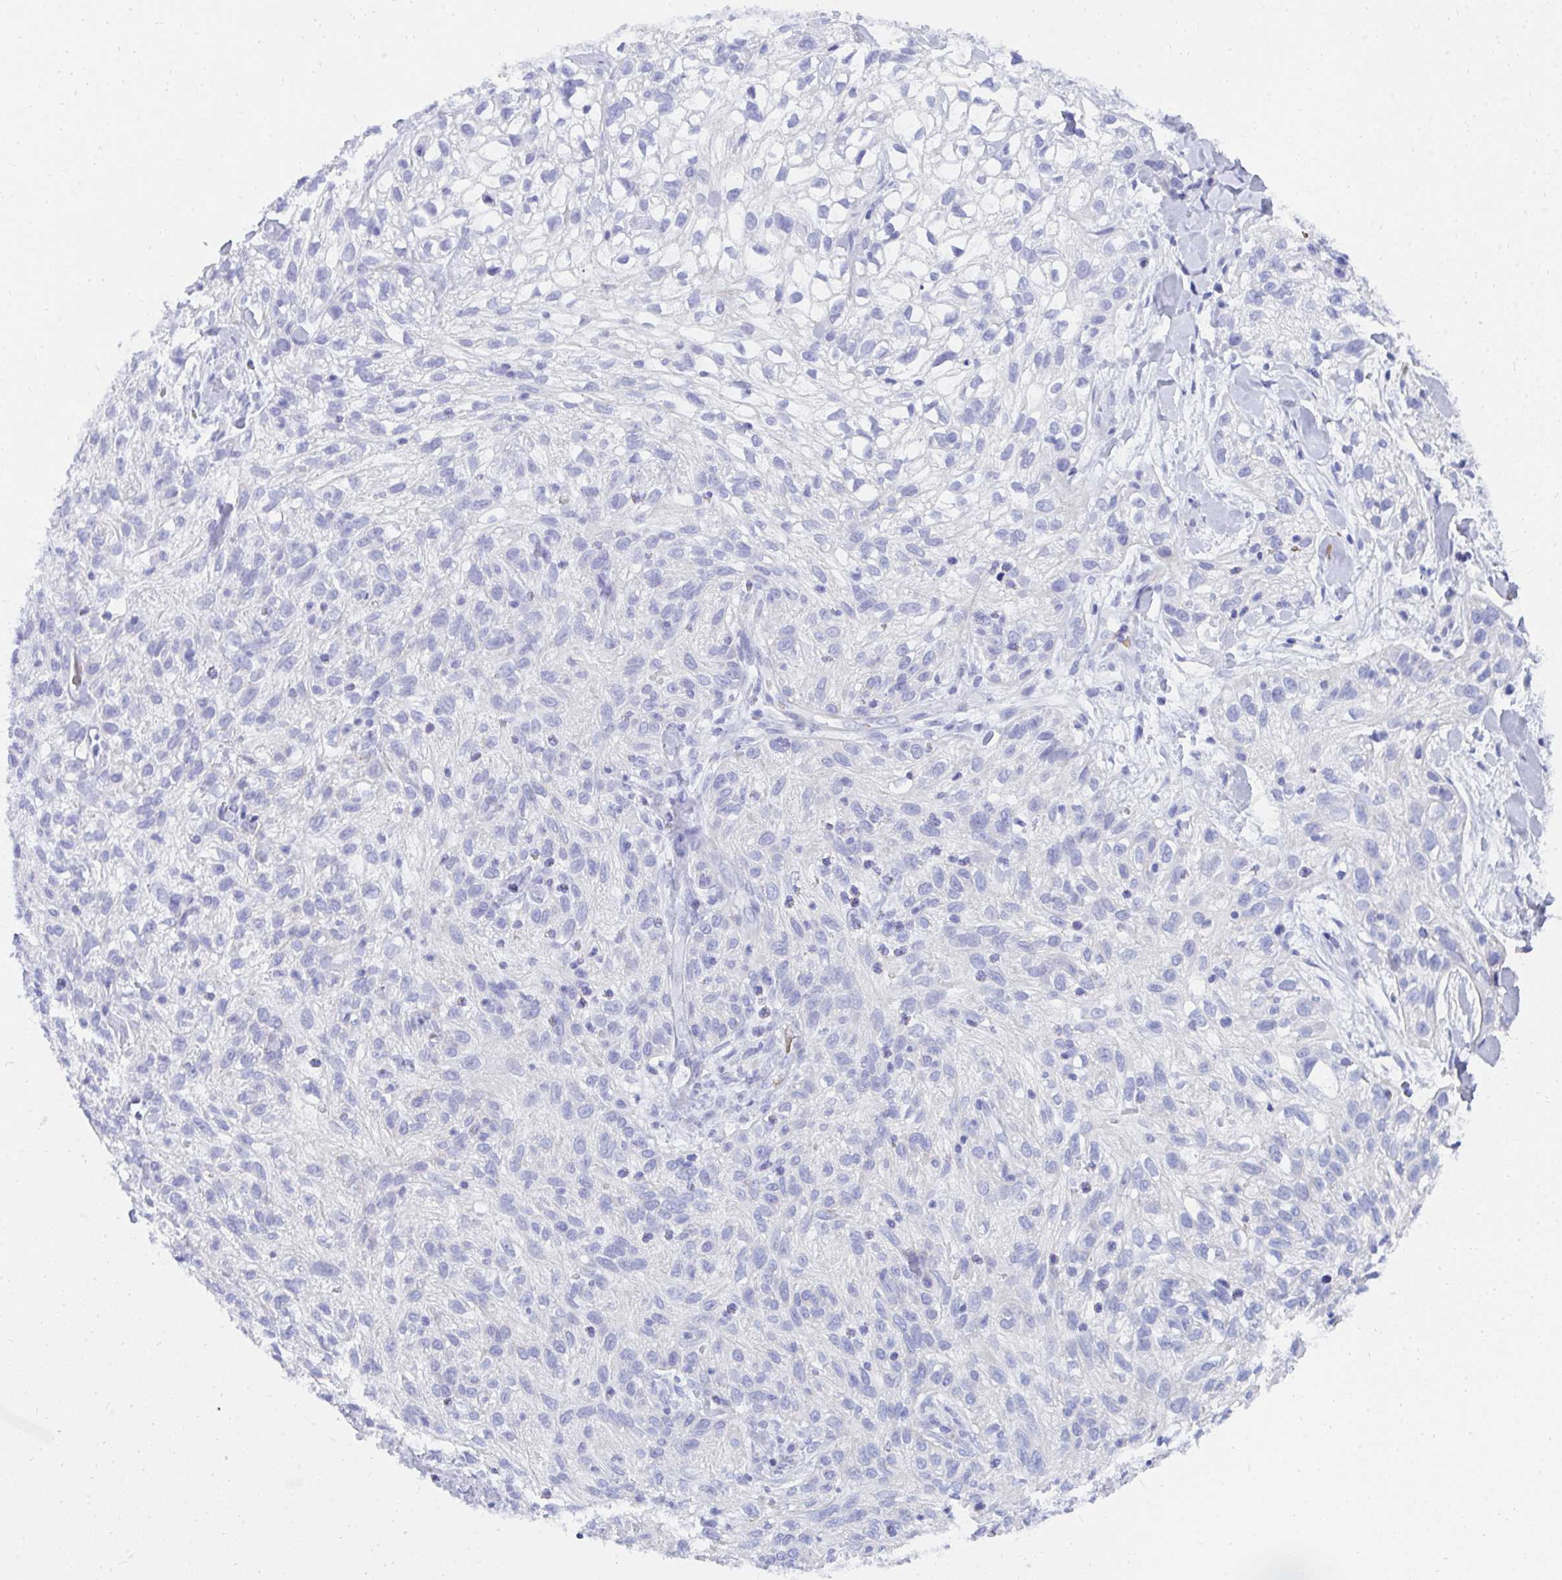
{"staining": {"intensity": "negative", "quantity": "none", "location": "none"}, "tissue": "skin cancer", "cell_type": "Tumor cells", "image_type": "cancer", "snomed": [{"axis": "morphology", "description": "Squamous cell carcinoma, NOS"}, {"axis": "topography", "description": "Skin"}], "caption": "Squamous cell carcinoma (skin) stained for a protein using immunohistochemistry (IHC) displays no staining tumor cells.", "gene": "MROH2B", "patient": {"sex": "male", "age": 82}}